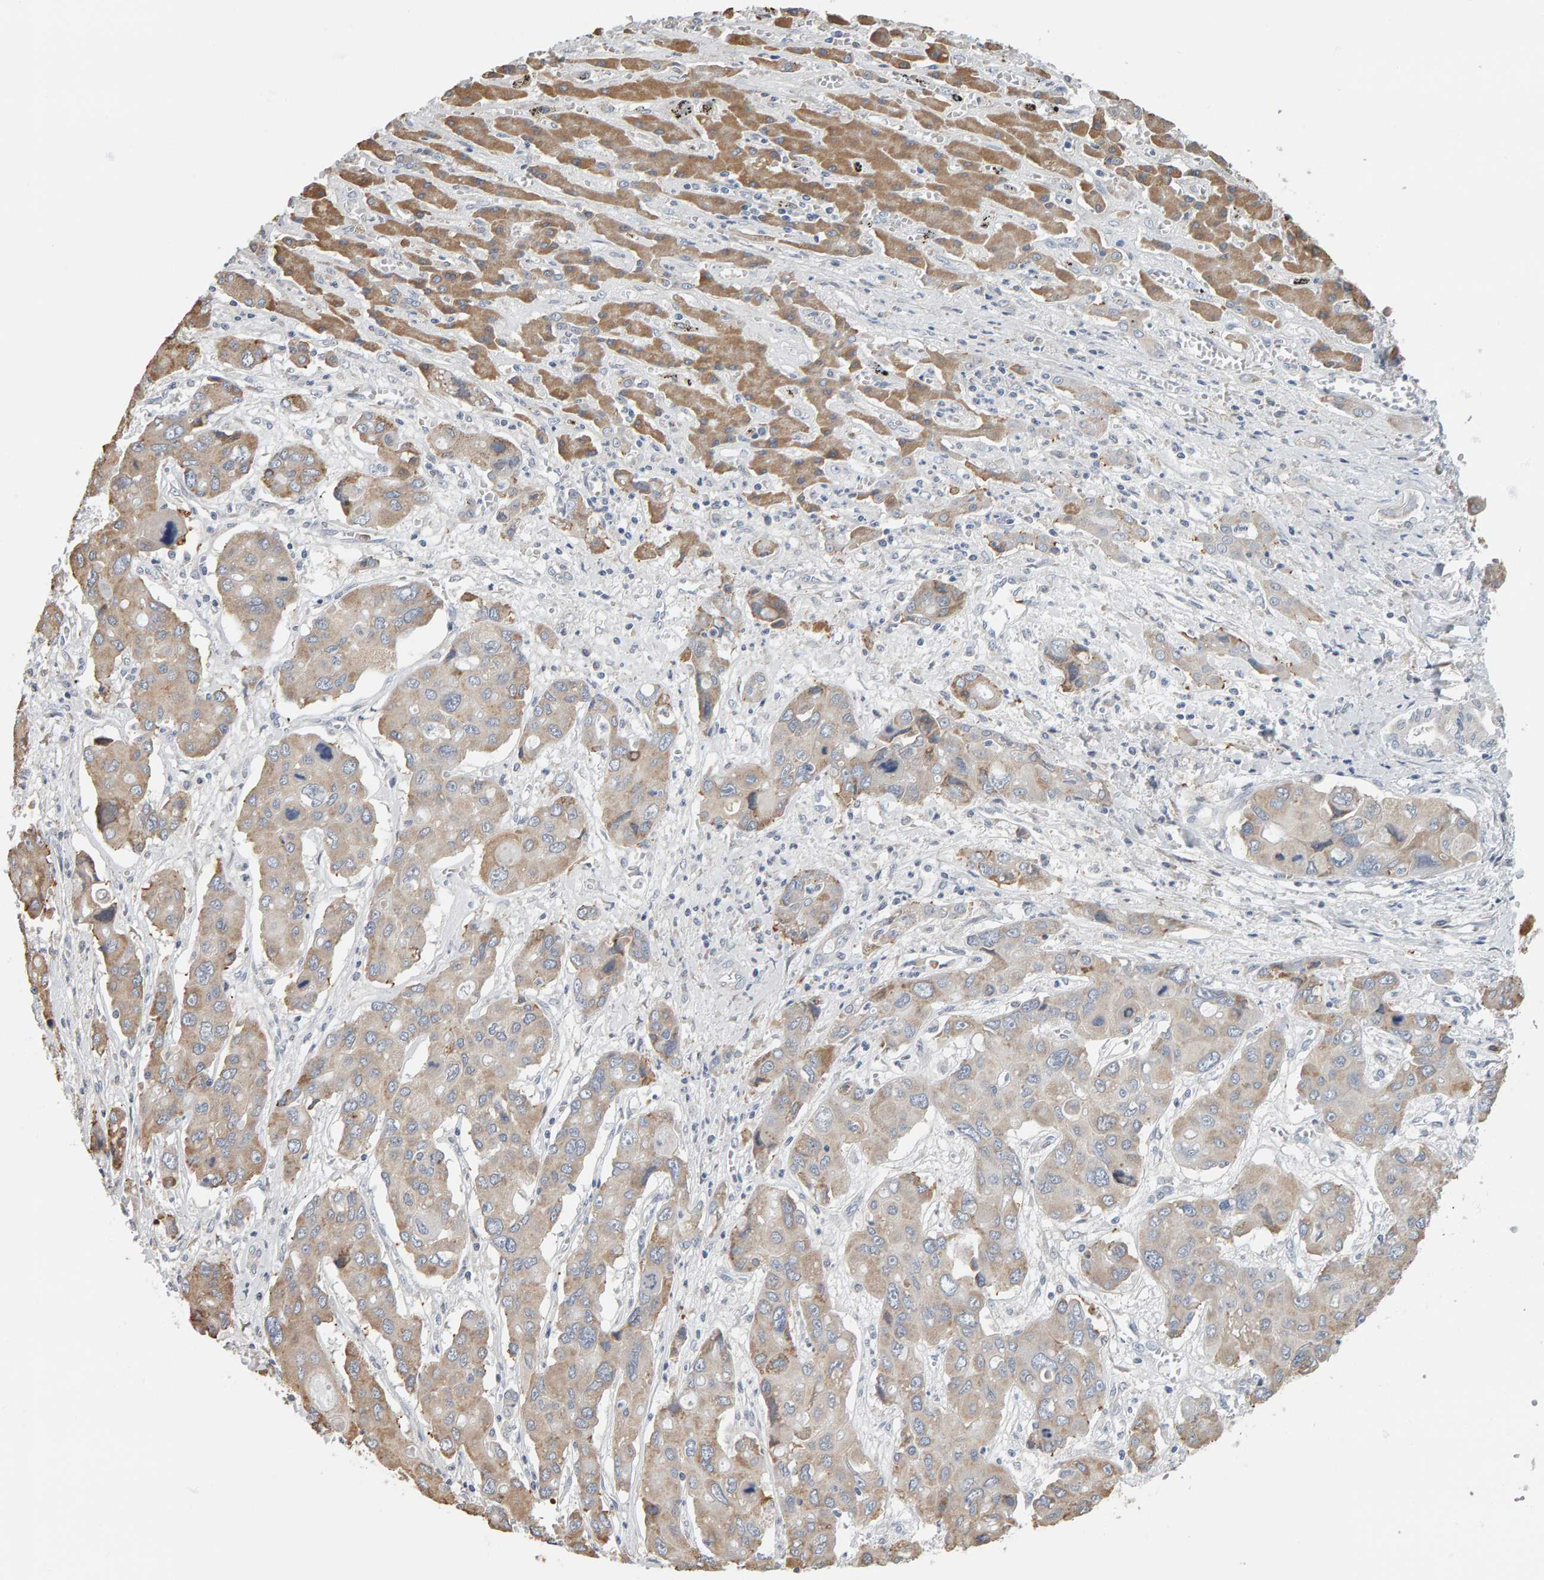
{"staining": {"intensity": "weak", "quantity": "25%-75%", "location": "cytoplasmic/membranous"}, "tissue": "liver cancer", "cell_type": "Tumor cells", "image_type": "cancer", "snomed": [{"axis": "morphology", "description": "Cholangiocarcinoma"}, {"axis": "topography", "description": "Liver"}], "caption": "Human liver cancer (cholangiocarcinoma) stained for a protein (brown) reveals weak cytoplasmic/membranous positive staining in approximately 25%-75% of tumor cells.", "gene": "ADHFE1", "patient": {"sex": "male", "age": 67}}